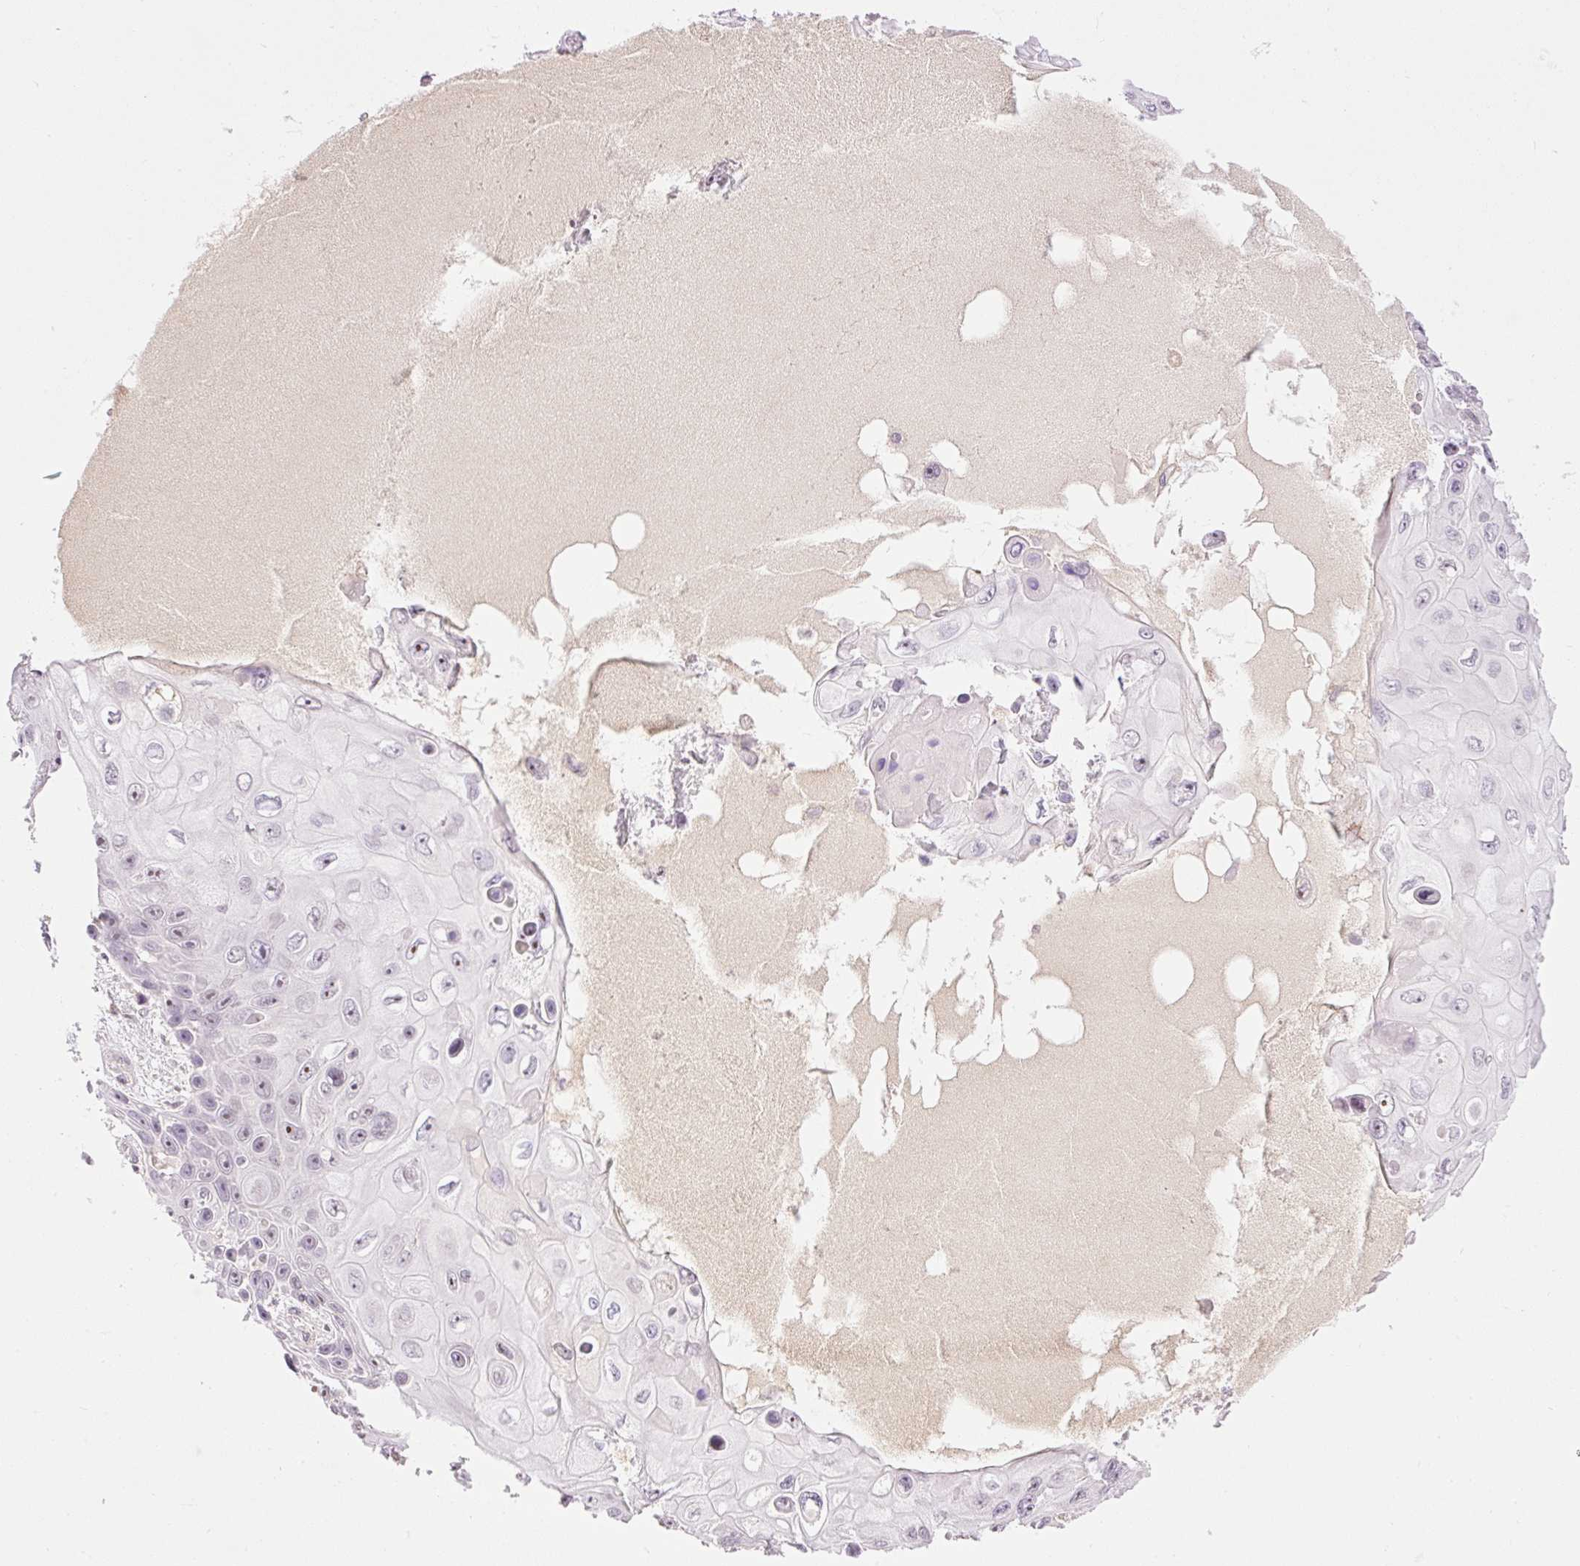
{"staining": {"intensity": "weak", "quantity": "<25%", "location": "nuclear"}, "tissue": "skin cancer", "cell_type": "Tumor cells", "image_type": "cancer", "snomed": [{"axis": "morphology", "description": "Squamous cell carcinoma, NOS"}, {"axis": "topography", "description": "Skin"}], "caption": "This is a histopathology image of IHC staining of squamous cell carcinoma (skin), which shows no expression in tumor cells.", "gene": "HNF1A", "patient": {"sex": "male", "age": 82}}